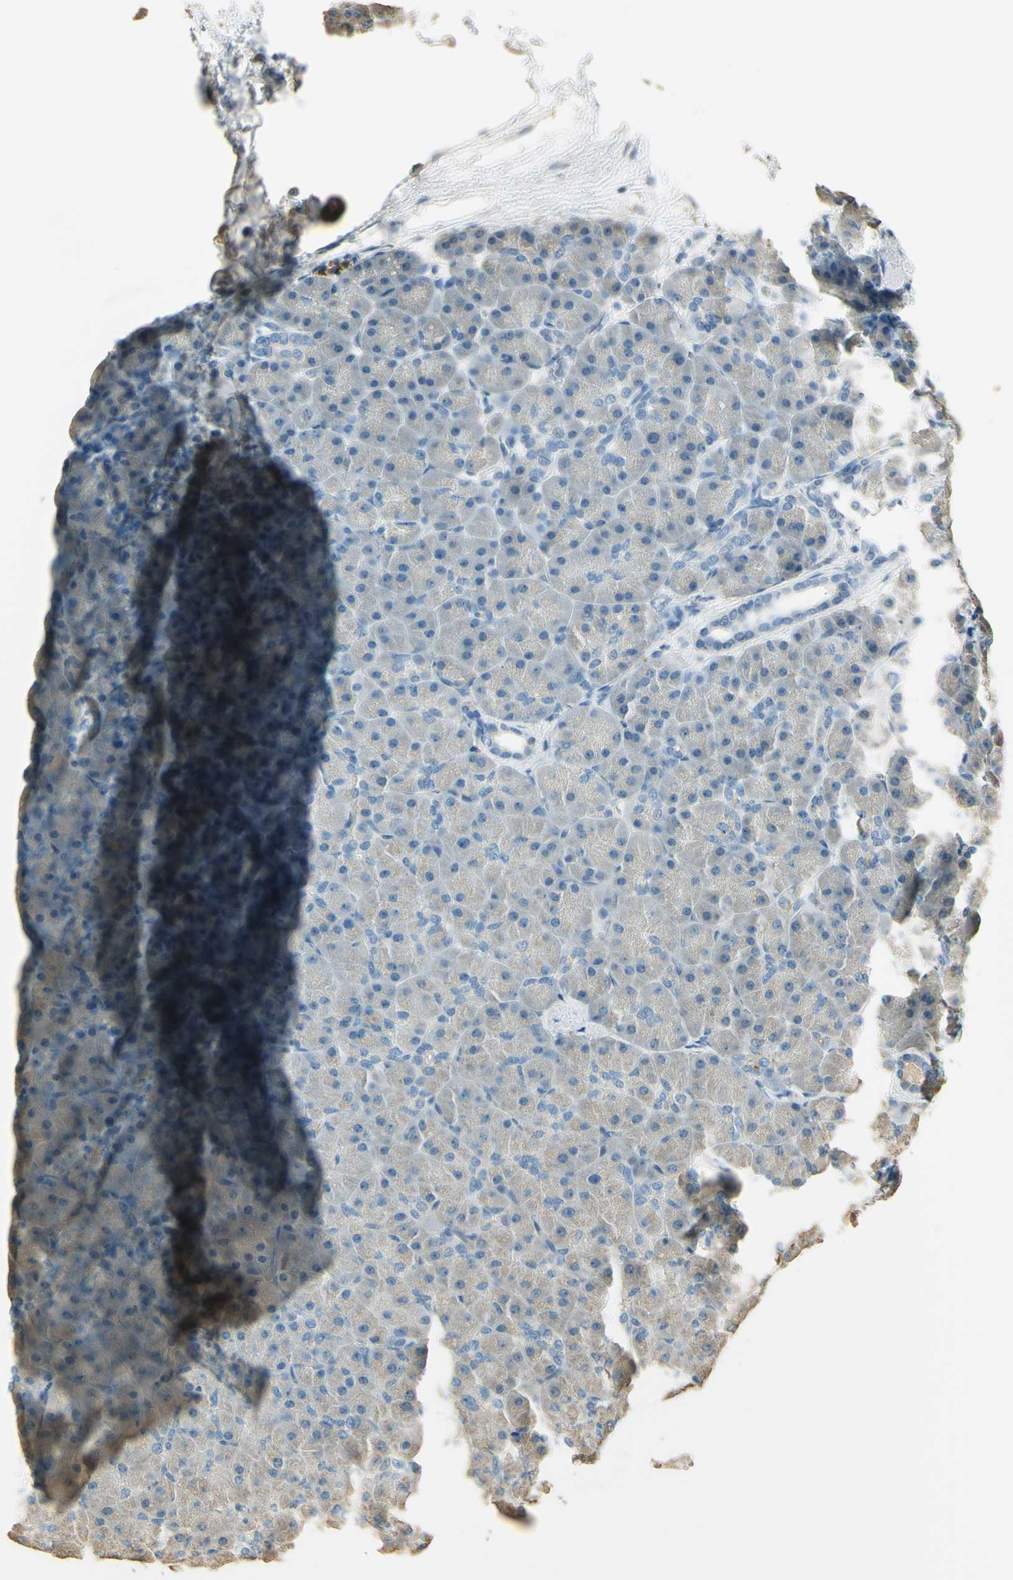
{"staining": {"intensity": "negative", "quantity": "none", "location": "none"}, "tissue": "pancreas", "cell_type": "Exocrine glandular cells", "image_type": "normal", "snomed": [{"axis": "morphology", "description": "Normal tissue, NOS"}, {"axis": "topography", "description": "Pancreas"}], "caption": "DAB immunohistochemical staining of normal pancreas exhibits no significant positivity in exocrine glandular cells. Brightfield microscopy of IHC stained with DAB (3,3'-diaminobenzidine) (brown) and hematoxylin (blue), captured at high magnification.", "gene": "UXS1", "patient": {"sex": "male", "age": 66}}